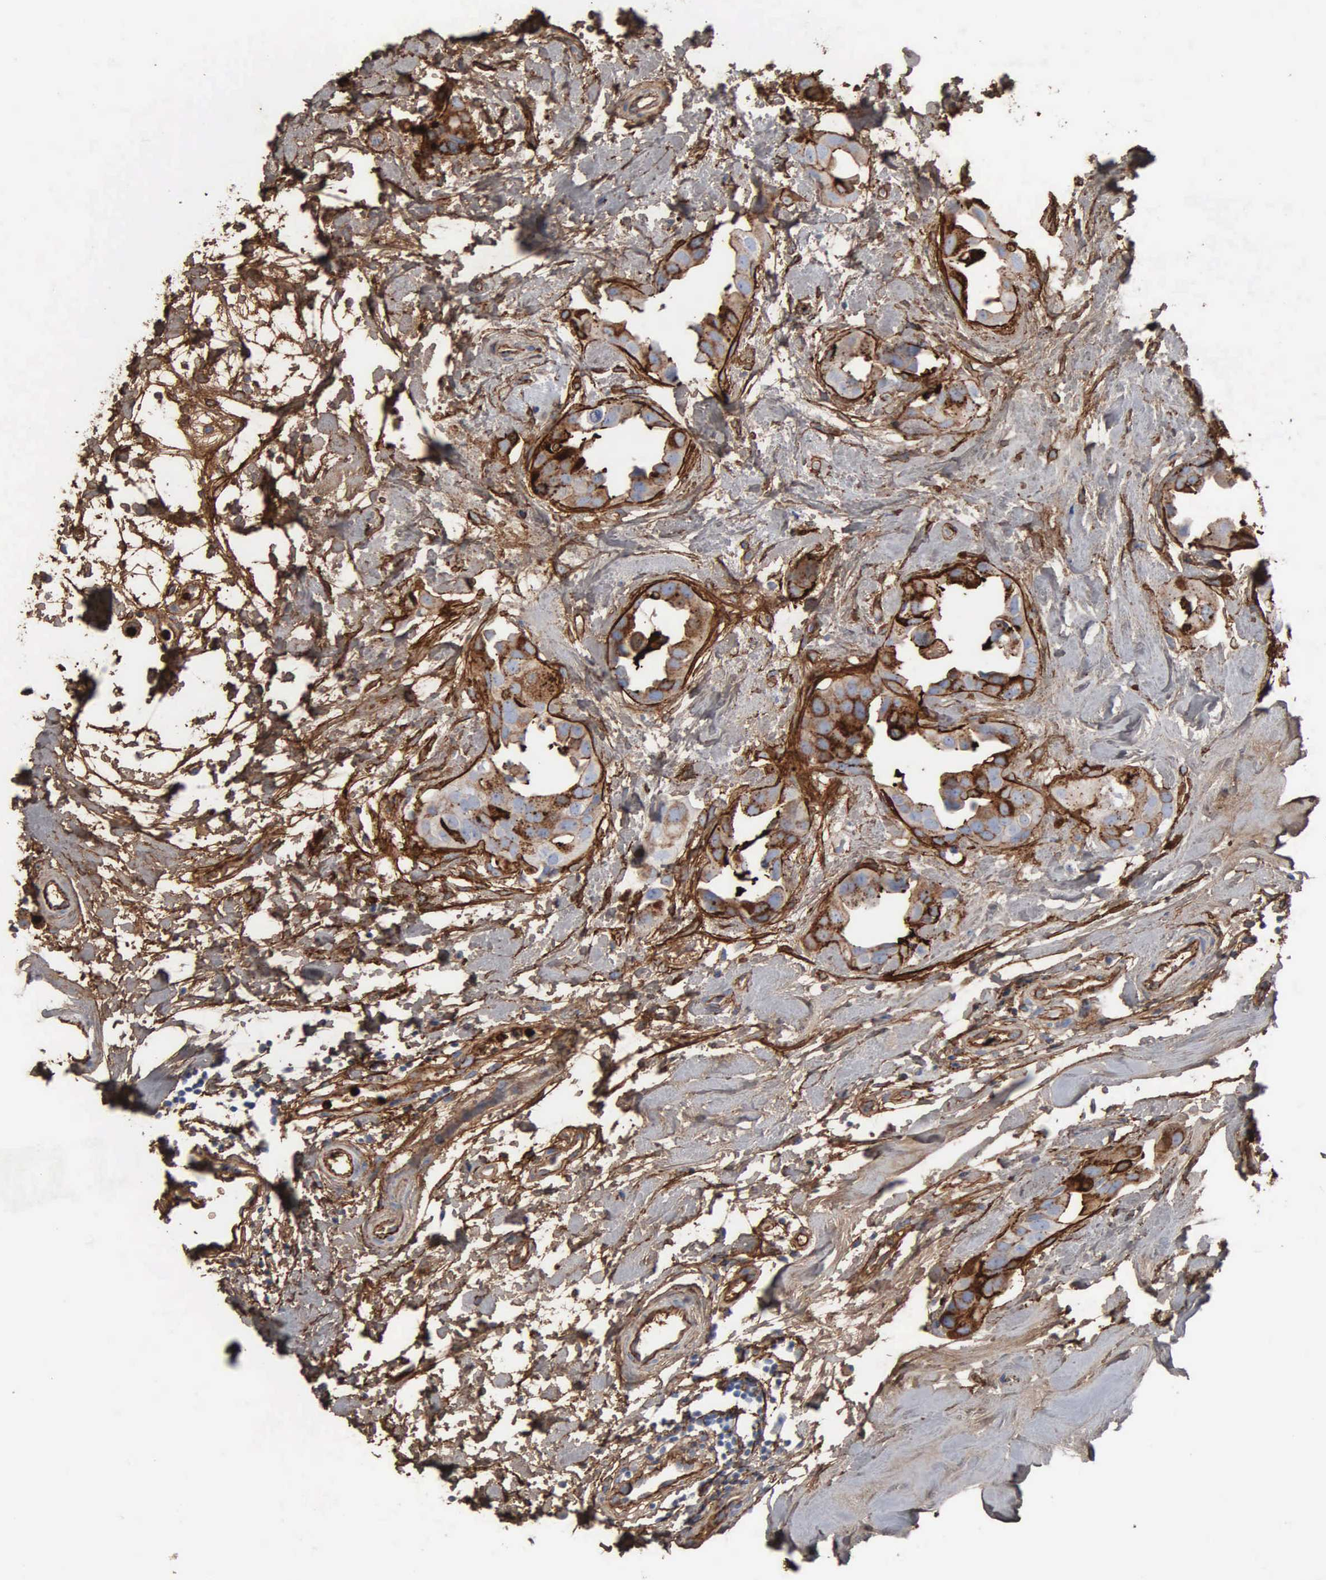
{"staining": {"intensity": "strong", "quantity": "25%-75%", "location": "cytoplasmic/membranous"}, "tissue": "breast cancer", "cell_type": "Tumor cells", "image_type": "cancer", "snomed": [{"axis": "morphology", "description": "Duct carcinoma"}, {"axis": "topography", "description": "Breast"}], "caption": "High-magnification brightfield microscopy of breast infiltrating ductal carcinoma stained with DAB (3,3'-diaminobenzidine) (brown) and counterstained with hematoxylin (blue). tumor cells exhibit strong cytoplasmic/membranous positivity is present in approximately25%-75% of cells.", "gene": "FN1", "patient": {"sex": "female", "age": 40}}